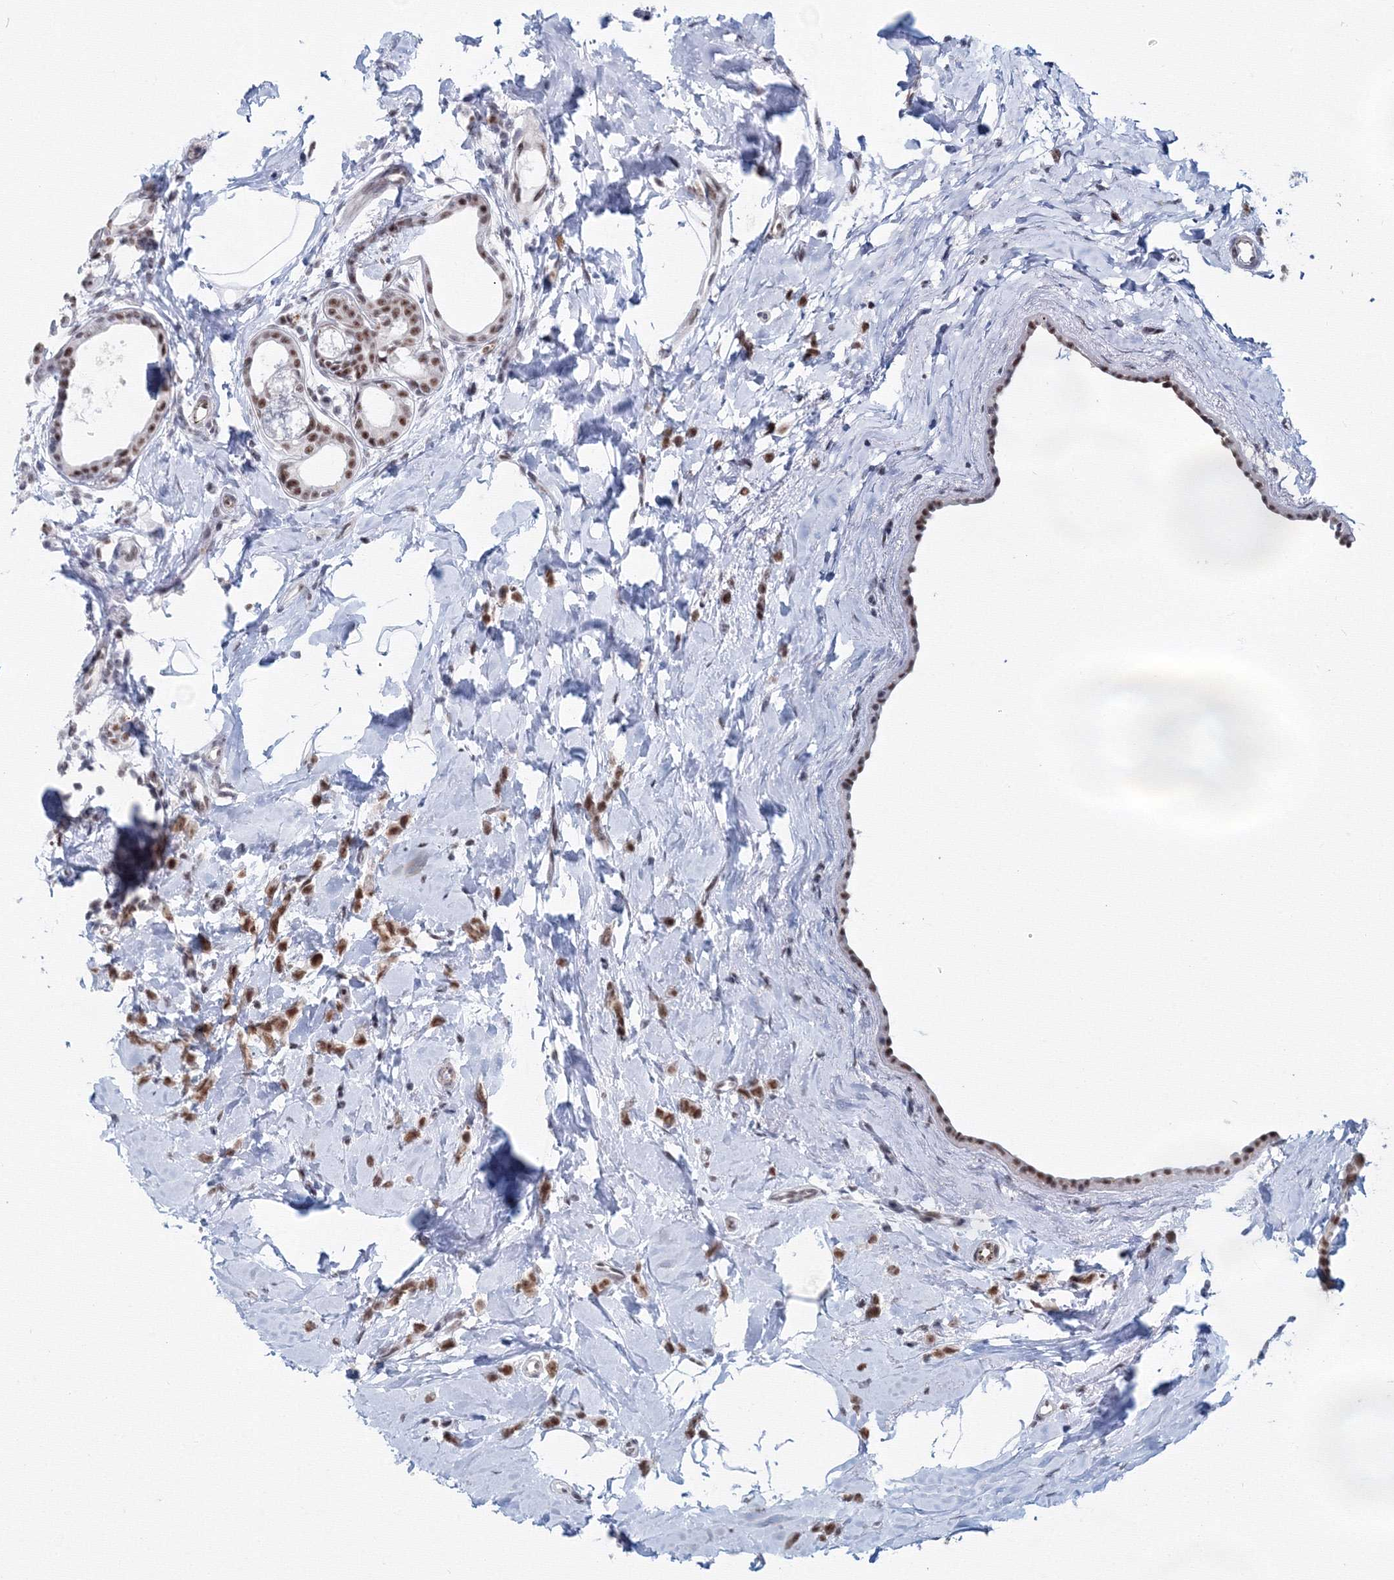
{"staining": {"intensity": "moderate", "quantity": ">75%", "location": "nuclear"}, "tissue": "breast cancer", "cell_type": "Tumor cells", "image_type": "cancer", "snomed": [{"axis": "morphology", "description": "Lobular carcinoma"}, {"axis": "topography", "description": "Breast"}], "caption": "DAB immunohistochemical staining of human breast lobular carcinoma shows moderate nuclear protein expression in about >75% of tumor cells.", "gene": "SF3B6", "patient": {"sex": "female", "age": 47}}